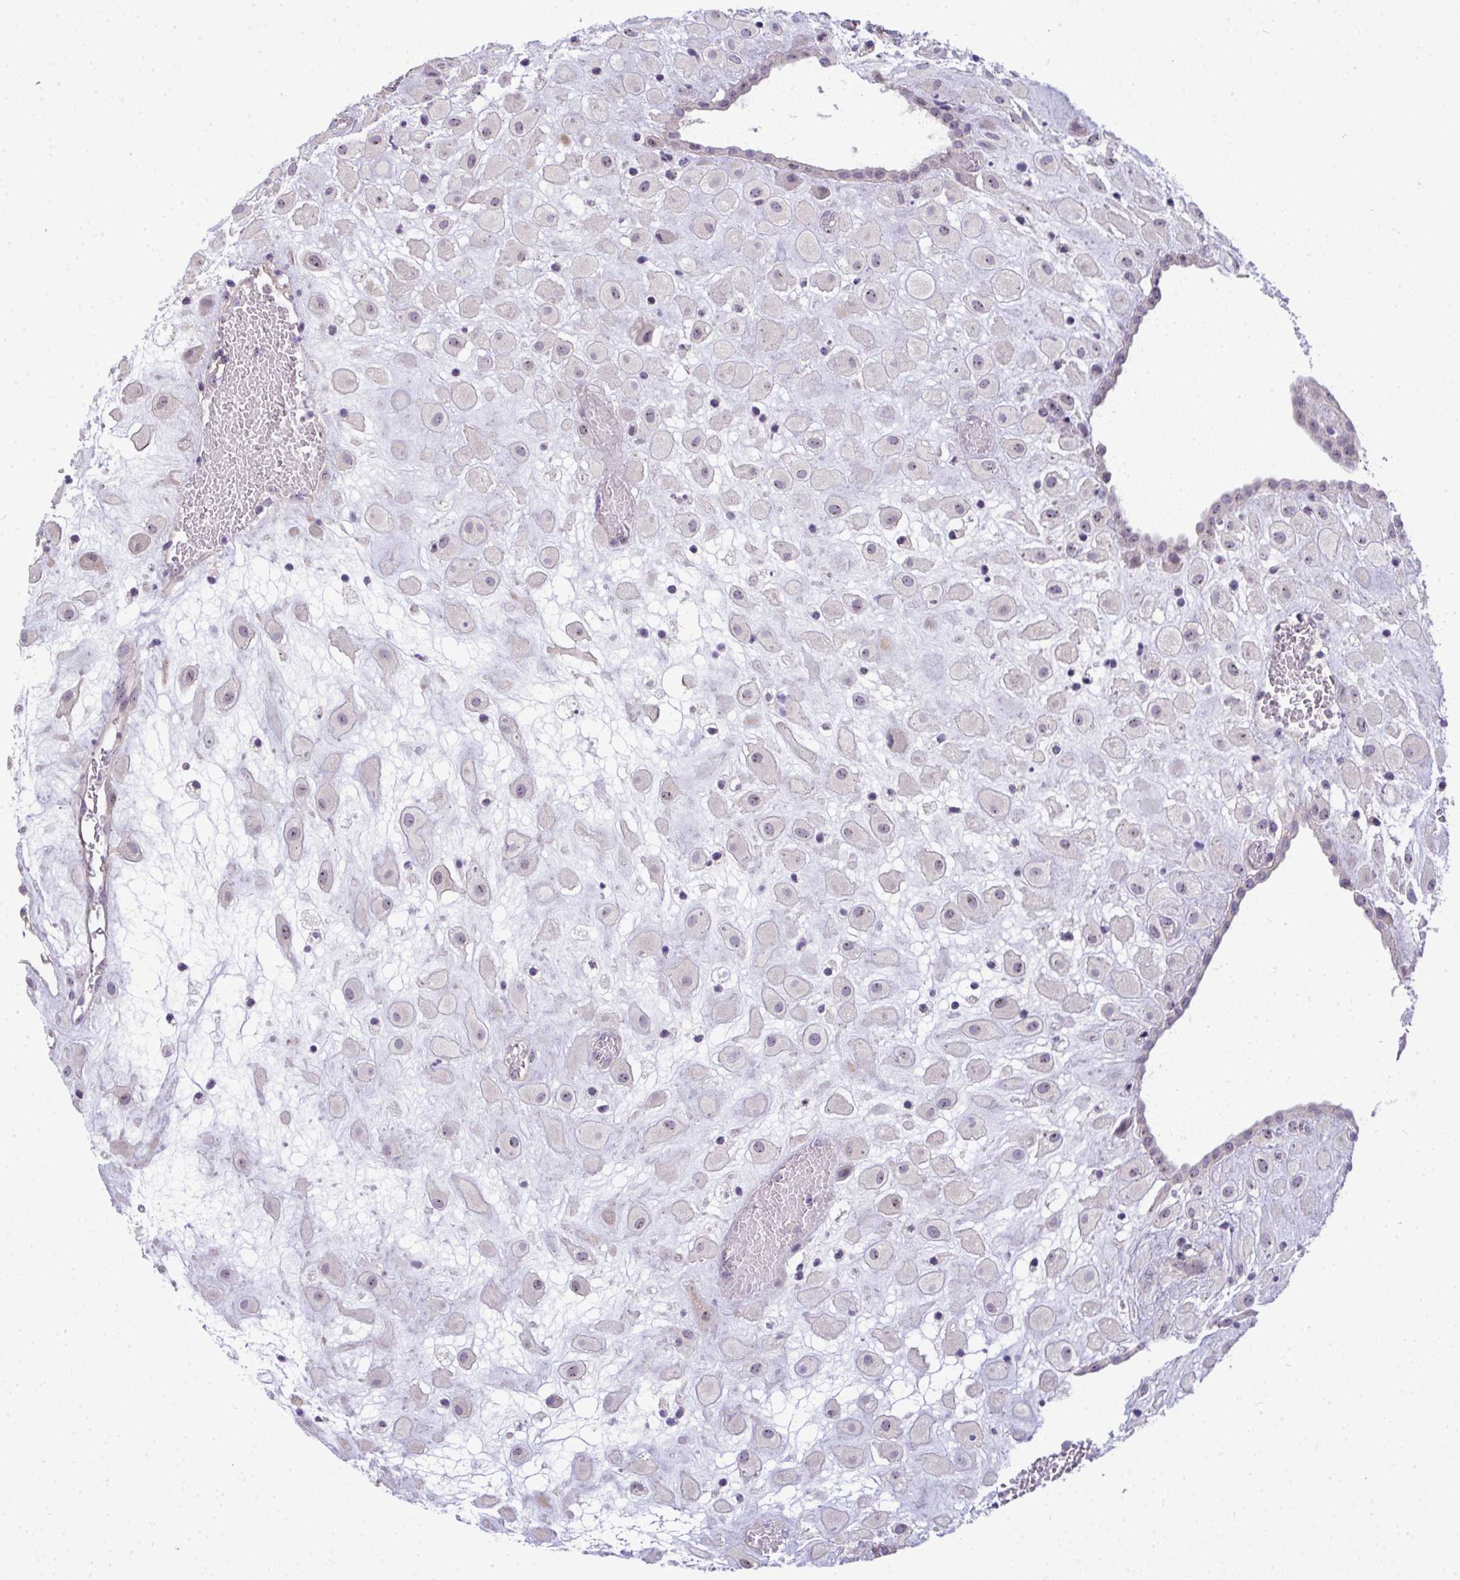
{"staining": {"intensity": "weak", "quantity": "25%-75%", "location": "nuclear"}, "tissue": "placenta", "cell_type": "Decidual cells", "image_type": "normal", "snomed": [{"axis": "morphology", "description": "Normal tissue, NOS"}, {"axis": "topography", "description": "Placenta"}], "caption": "Immunohistochemistry staining of normal placenta, which exhibits low levels of weak nuclear positivity in about 25%-75% of decidual cells indicating weak nuclear protein expression. The staining was performed using DAB (3,3'-diaminobenzidine) (brown) for protein detection and nuclei were counterstained in hematoxylin (blue).", "gene": "NT5C1A", "patient": {"sex": "female", "age": 24}}